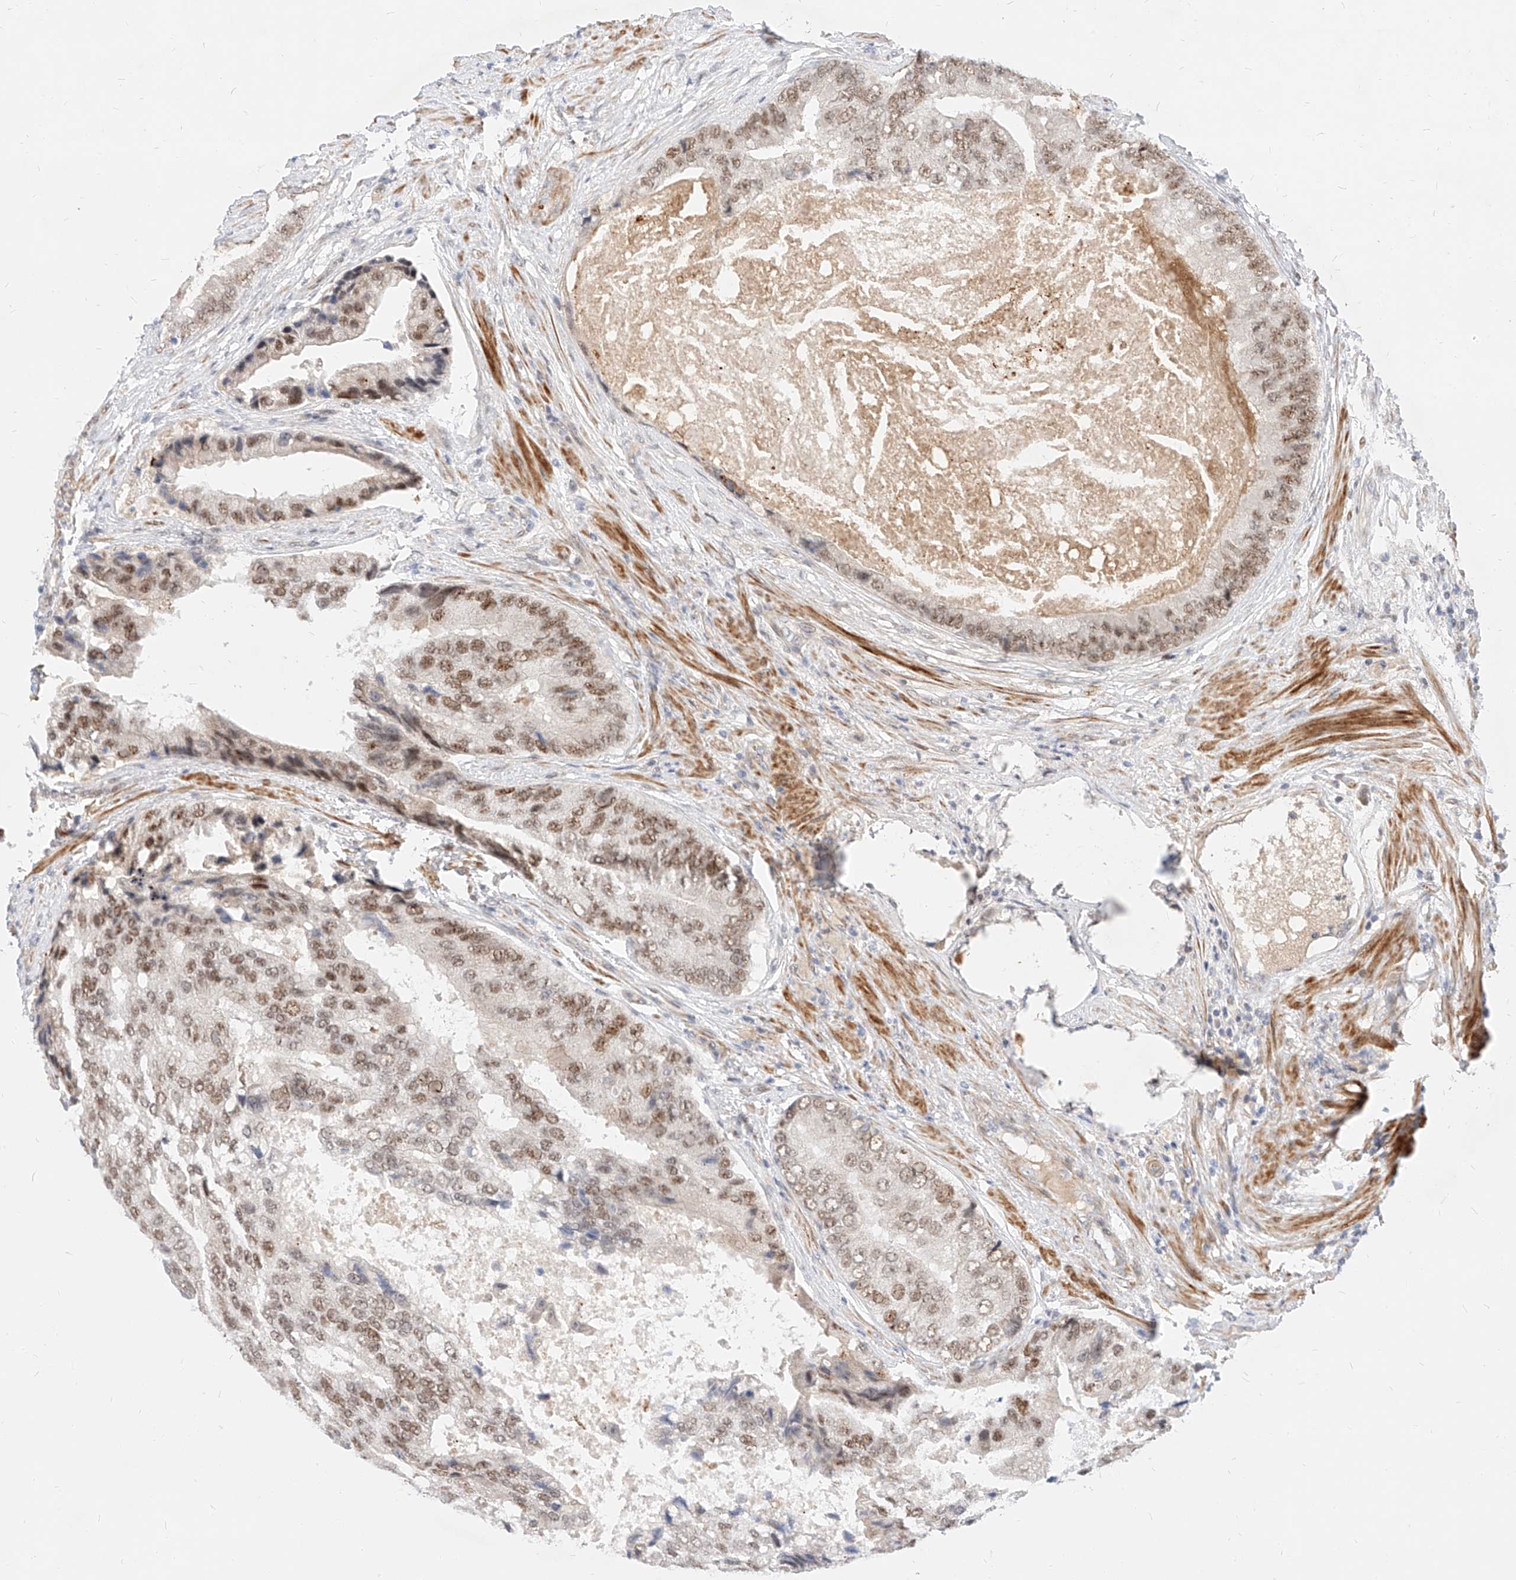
{"staining": {"intensity": "moderate", "quantity": ">75%", "location": "nuclear"}, "tissue": "prostate cancer", "cell_type": "Tumor cells", "image_type": "cancer", "snomed": [{"axis": "morphology", "description": "Adenocarcinoma, High grade"}, {"axis": "topography", "description": "Prostate"}], "caption": "Protein staining displays moderate nuclear expression in about >75% of tumor cells in prostate cancer (adenocarcinoma (high-grade)).", "gene": "CBX8", "patient": {"sex": "male", "age": 70}}